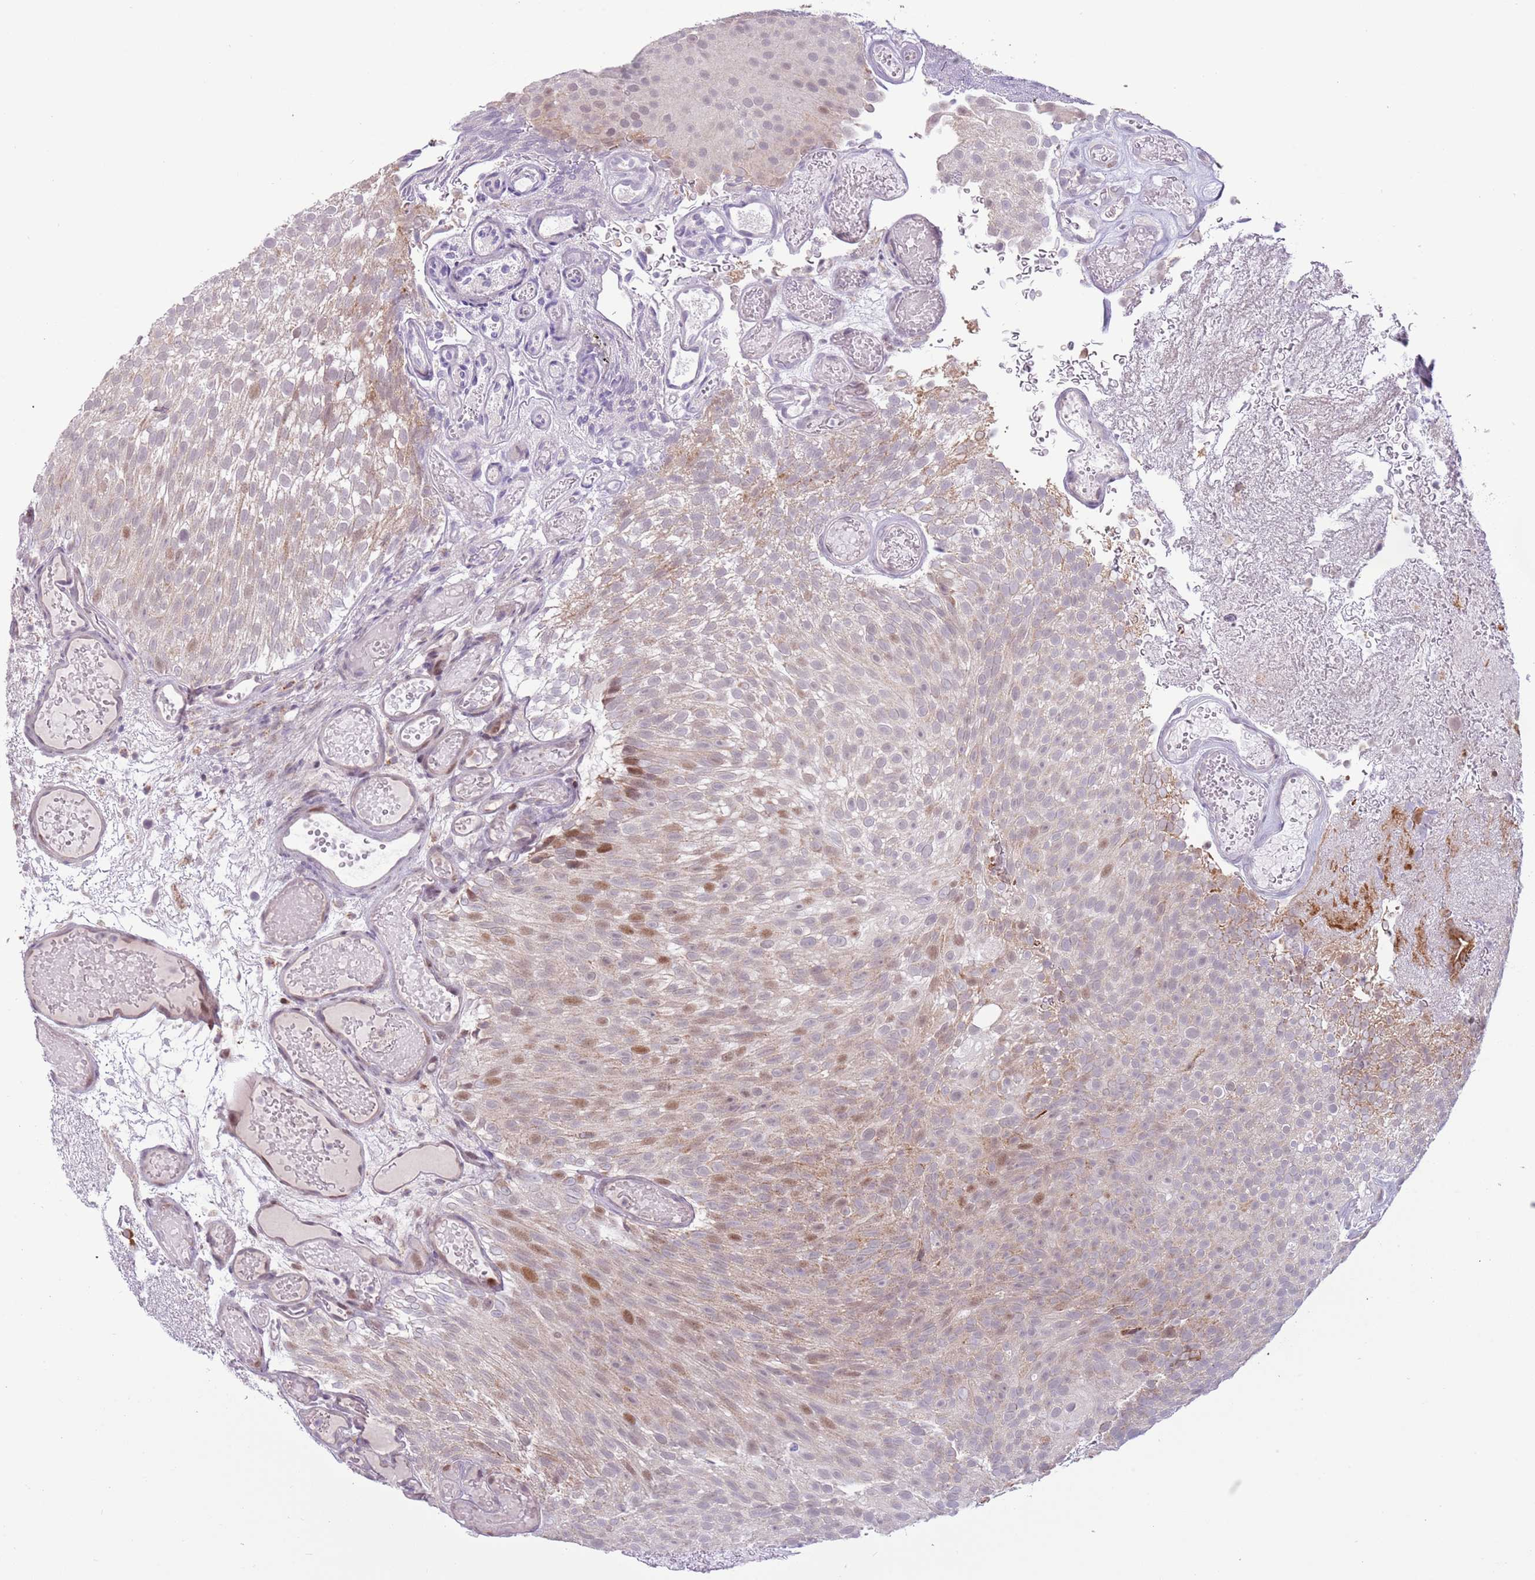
{"staining": {"intensity": "moderate", "quantity": "<25%", "location": "nuclear"}, "tissue": "urothelial cancer", "cell_type": "Tumor cells", "image_type": "cancer", "snomed": [{"axis": "morphology", "description": "Urothelial carcinoma, Low grade"}, {"axis": "topography", "description": "Urinary bladder"}], "caption": "Brown immunohistochemical staining in low-grade urothelial carcinoma displays moderate nuclear staining in approximately <25% of tumor cells. (Stains: DAB in brown, nuclei in blue, Microscopy: brightfield microscopy at high magnification).", "gene": "MLLT11", "patient": {"sex": "male", "age": 78}}